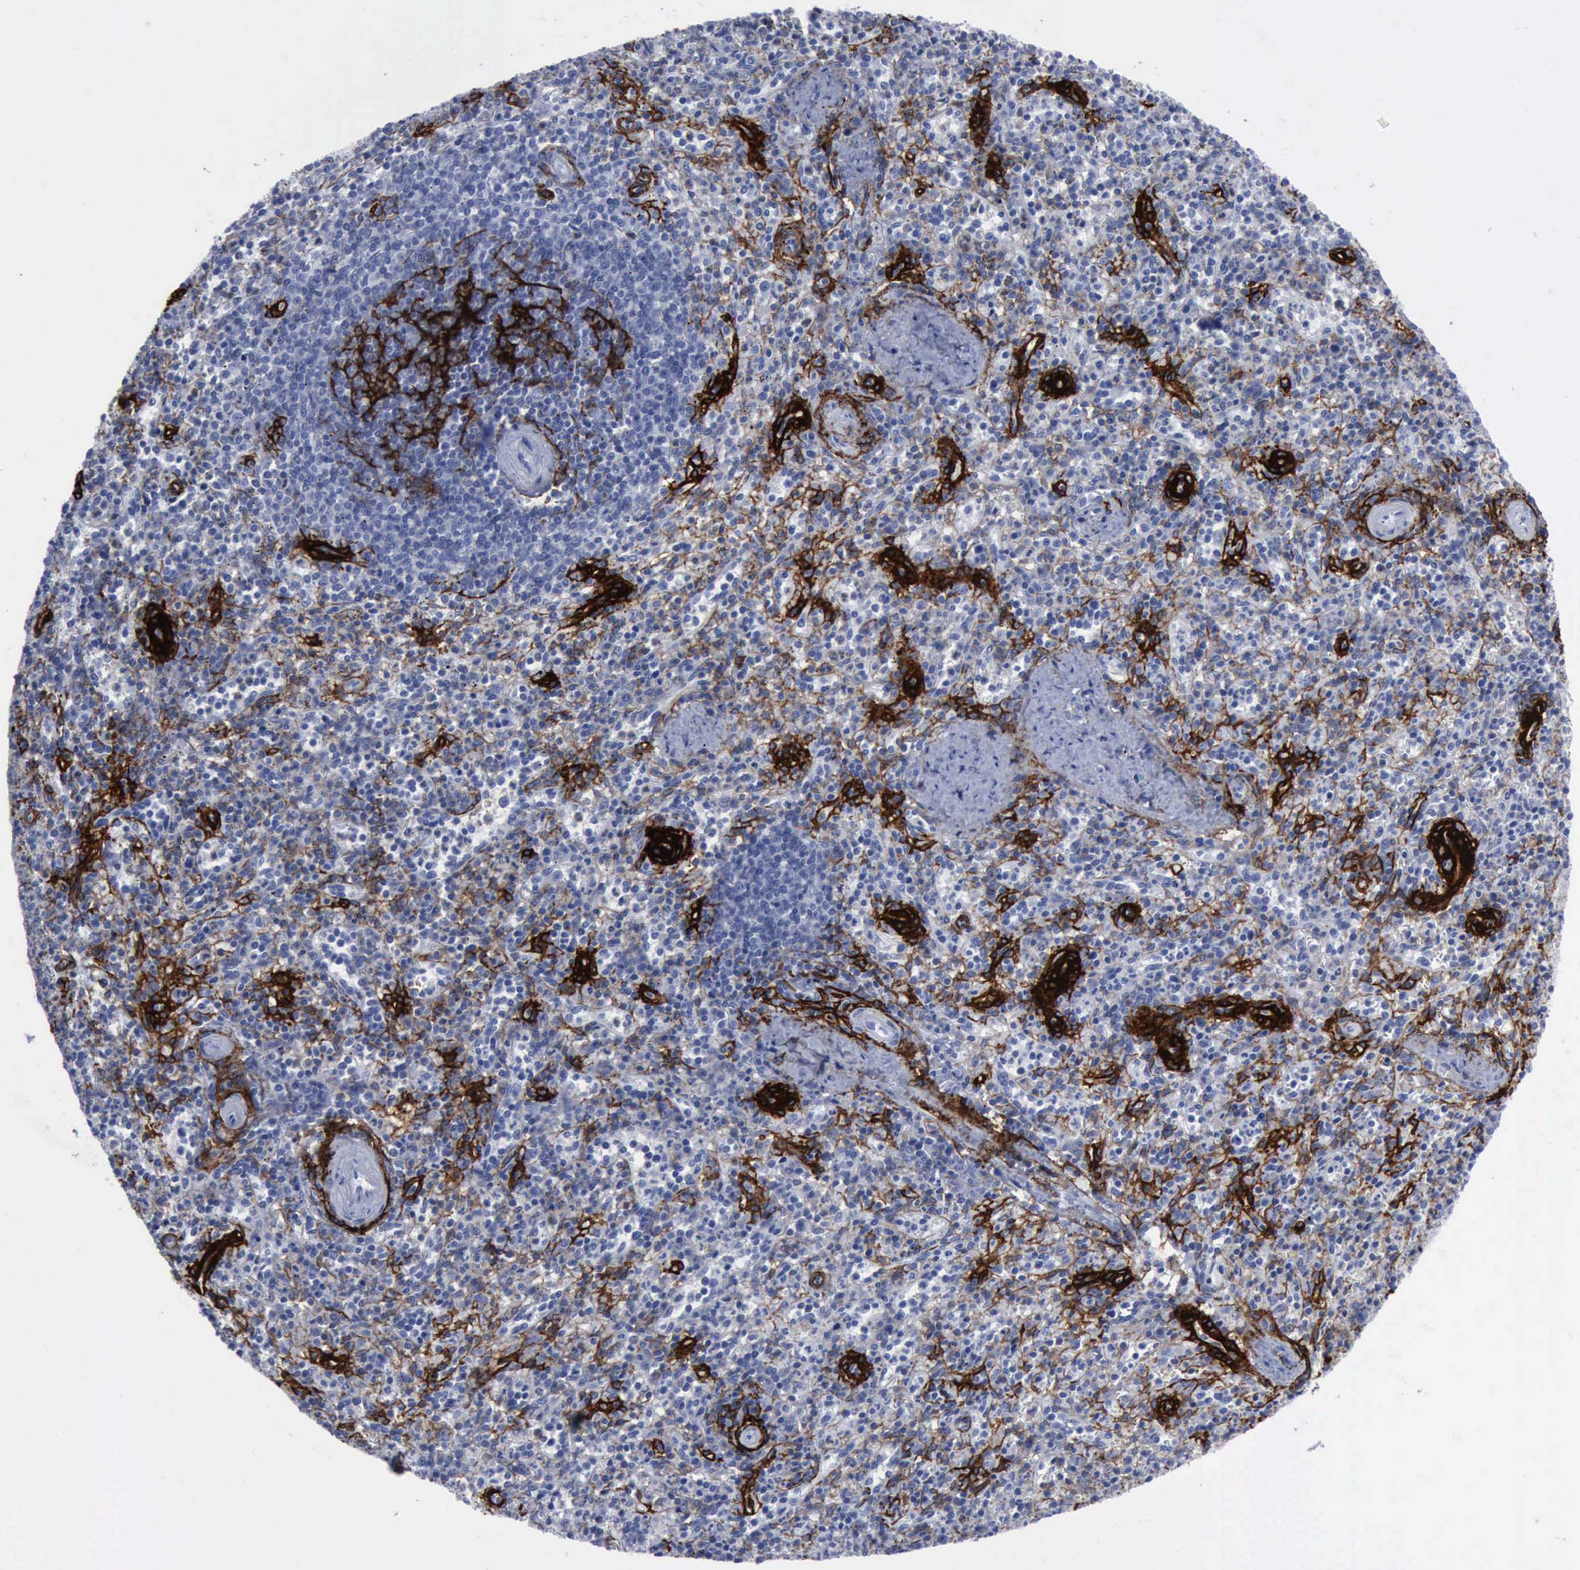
{"staining": {"intensity": "negative", "quantity": "none", "location": "none"}, "tissue": "spleen", "cell_type": "Cells in red pulp", "image_type": "normal", "snomed": [{"axis": "morphology", "description": "Normal tissue, NOS"}, {"axis": "topography", "description": "Spleen"}], "caption": "The IHC micrograph has no significant staining in cells in red pulp of spleen. (DAB (3,3'-diaminobenzidine) immunohistochemistry (IHC), high magnification).", "gene": "NGFR", "patient": {"sex": "male", "age": 72}}